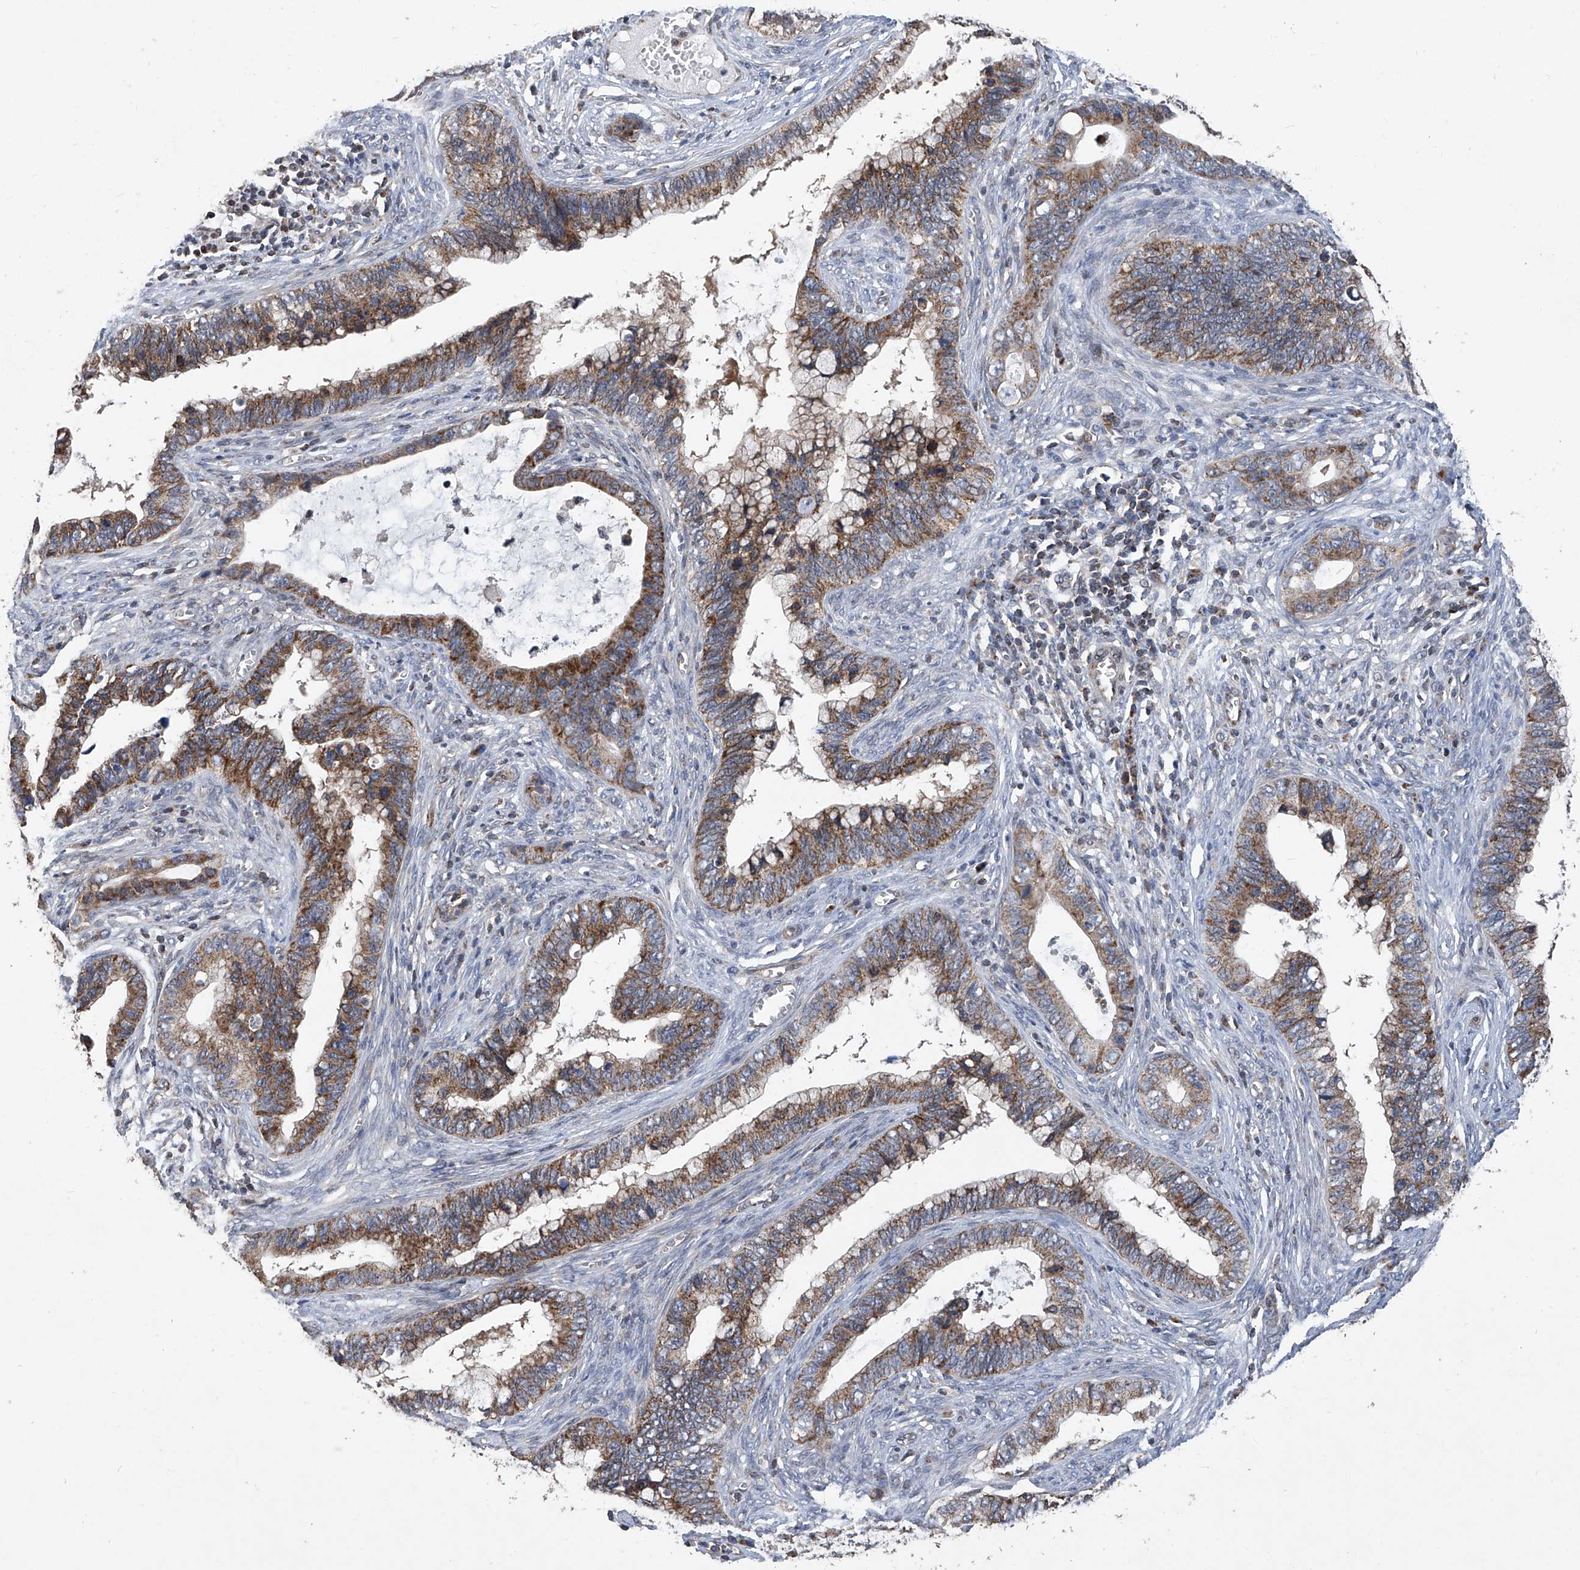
{"staining": {"intensity": "moderate", "quantity": ">75%", "location": "cytoplasmic/membranous"}, "tissue": "cervical cancer", "cell_type": "Tumor cells", "image_type": "cancer", "snomed": [{"axis": "morphology", "description": "Adenocarcinoma, NOS"}, {"axis": "topography", "description": "Cervix"}], "caption": "This photomicrograph shows adenocarcinoma (cervical) stained with immunohistochemistry to label a protein in brown. The cytoplasmic/membranous of tumor cells show moderate positivity for the protein. Nuclei are counter-stained blue.", "gene": "BCKDHB", "patient": {"sex": "female", "age": 44}}